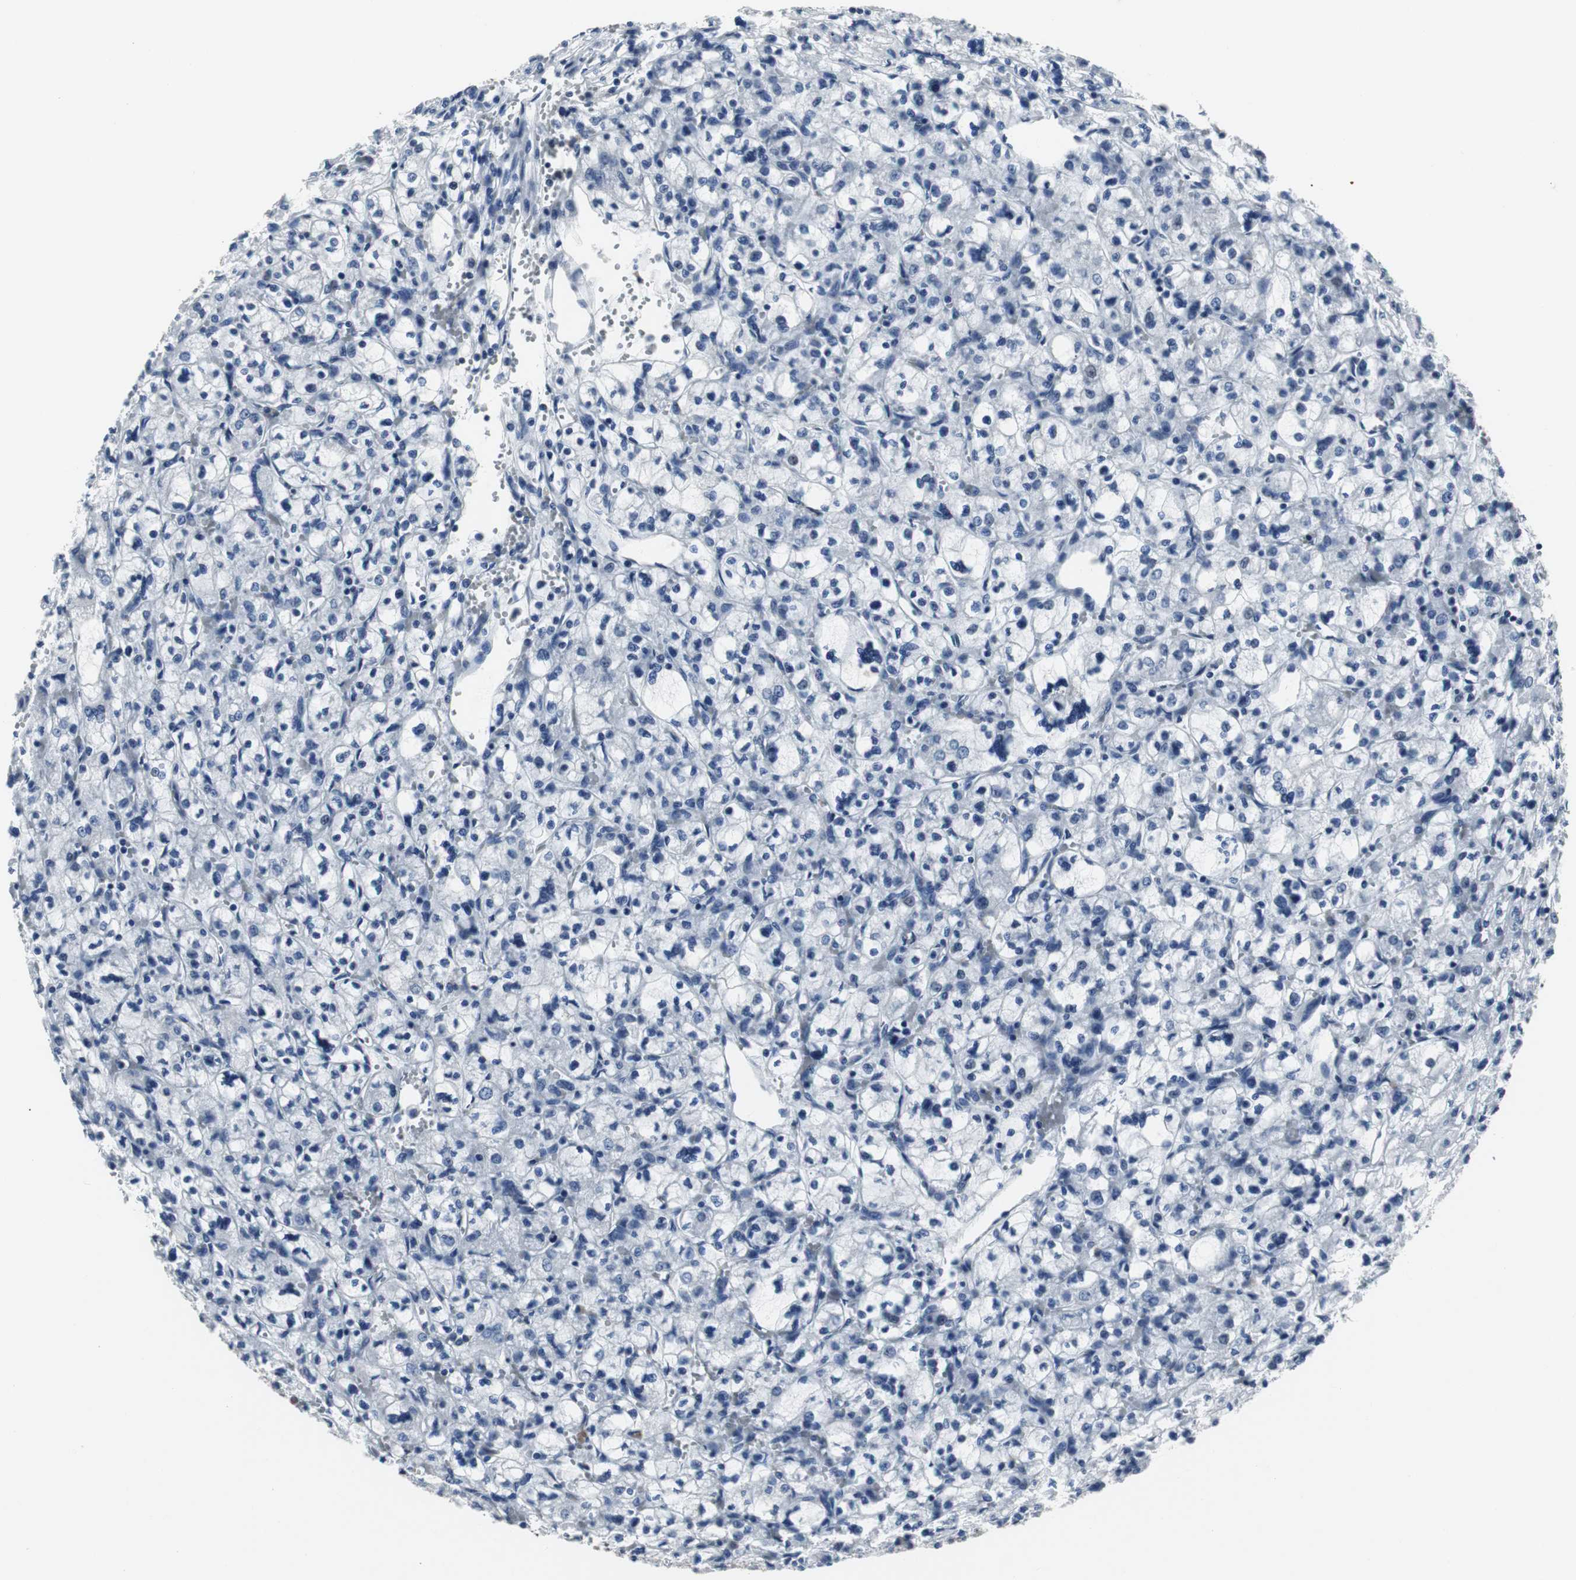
{"staining": {"intensity": "negative", "quantity": "none", "location": "none"}, "tissue": "renal cancer", "cell_type": "Tumor cells", "image_type": "cancer", "snomed": [{"axis": "morphology", "description": "Adenocarcinoma, NOS"}, {"axis": "topography", "description": "Kidney"}], "caption": "Tumor cells show no significant positivity in renal adenocarcinoma.", "gene": "FOXP4", "patient": {"sex": "female", "age": 83}}